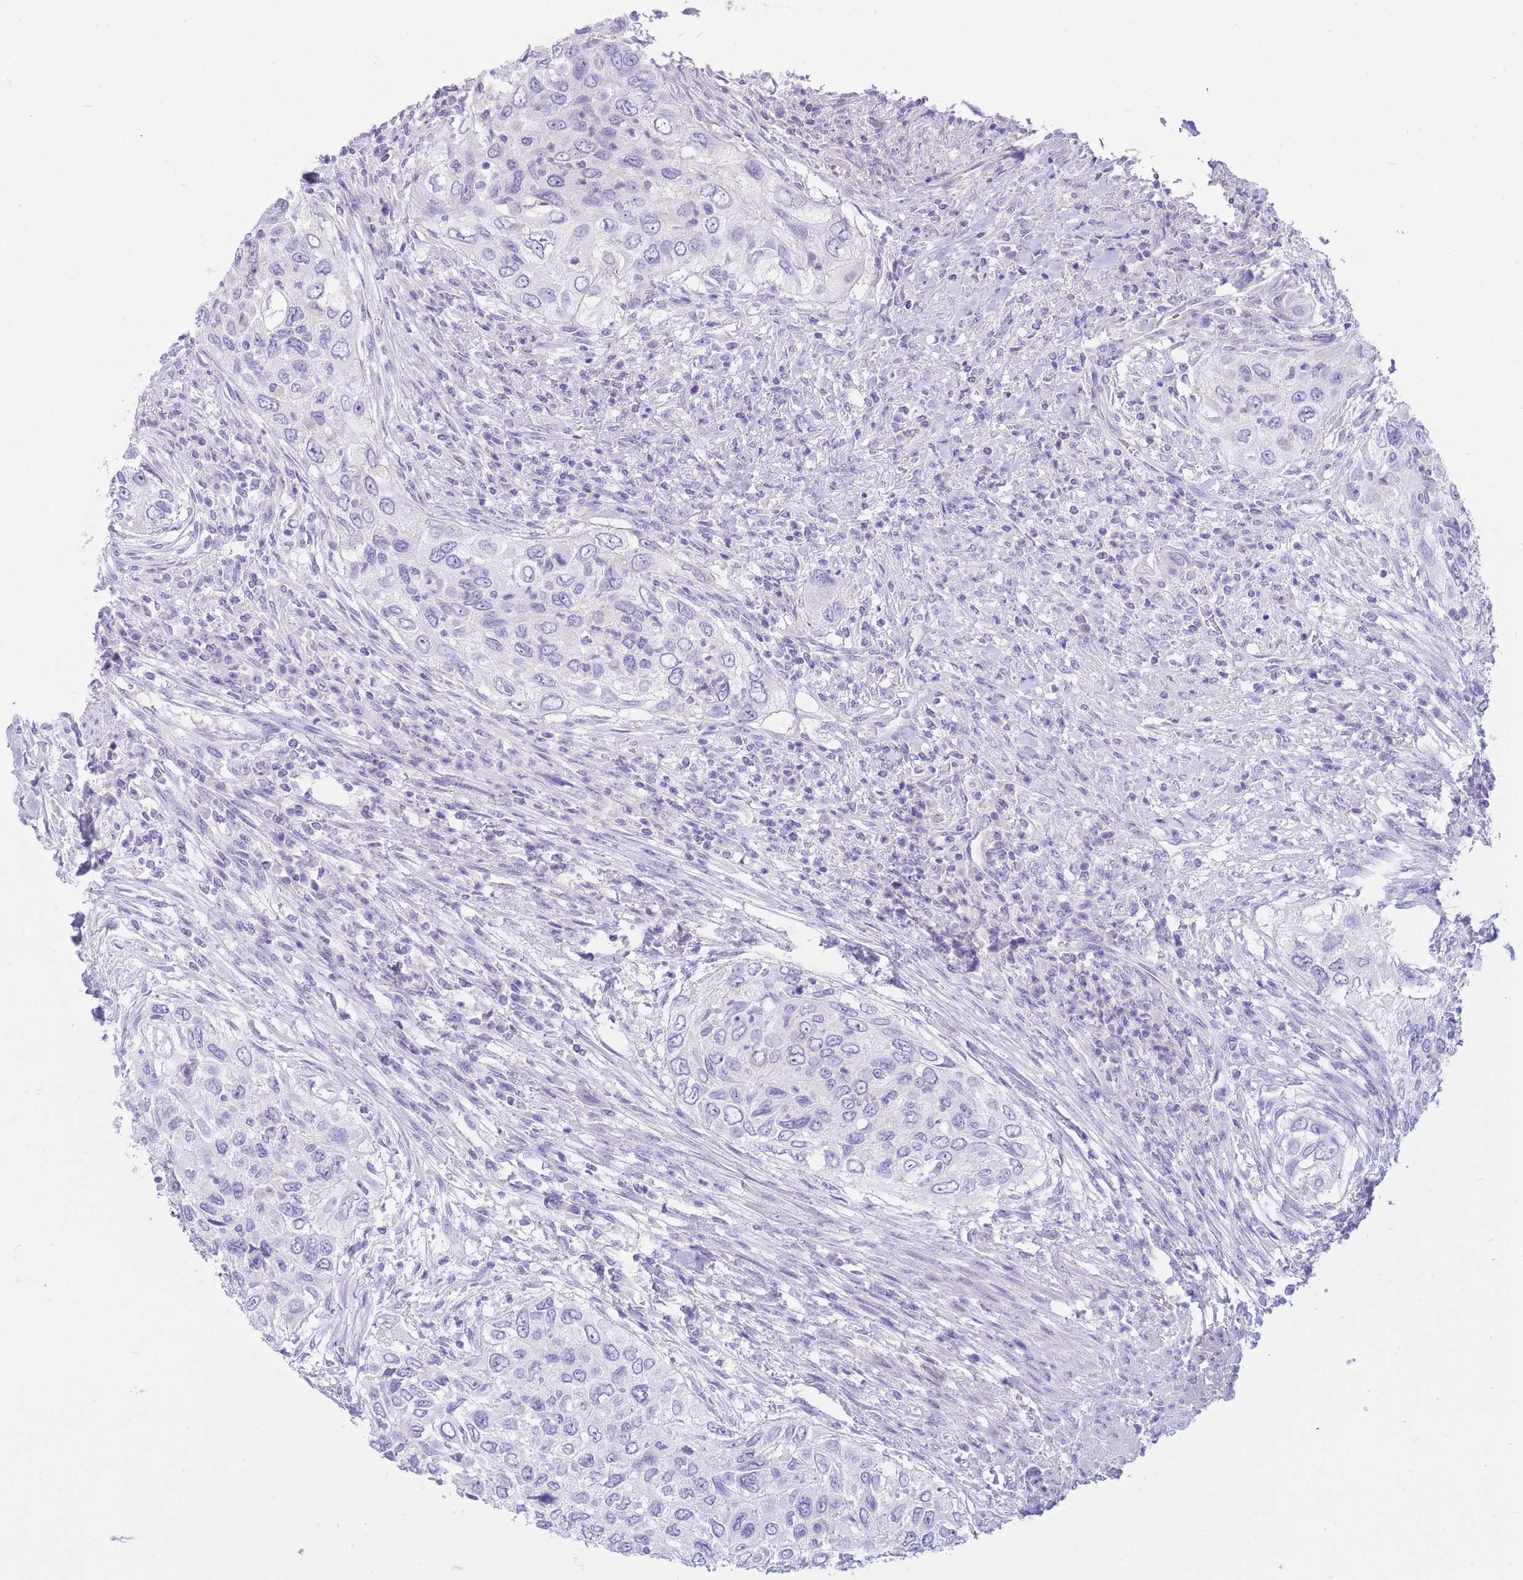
{"staining": {"intensity": "negative", "quantity": "none", "location": "none"}, "tissue": "urothelial cancer", "cell_type": "Tumor cells", "image_type": "cancer", "snomed": [{"axis": "morphology", "description": "Urothelial carcinoma, High grade"}, {"axis": "topography", "description": "Urinary bladder"}], "caption": "Tumor cells show no significant protein positivity in high-grade urothelial carcinoma. (DAB immunohistochemistry with hematoxylin counter stain).", "gene": "SULT1A1", "patient": {"sex": "female", "age": 60}}